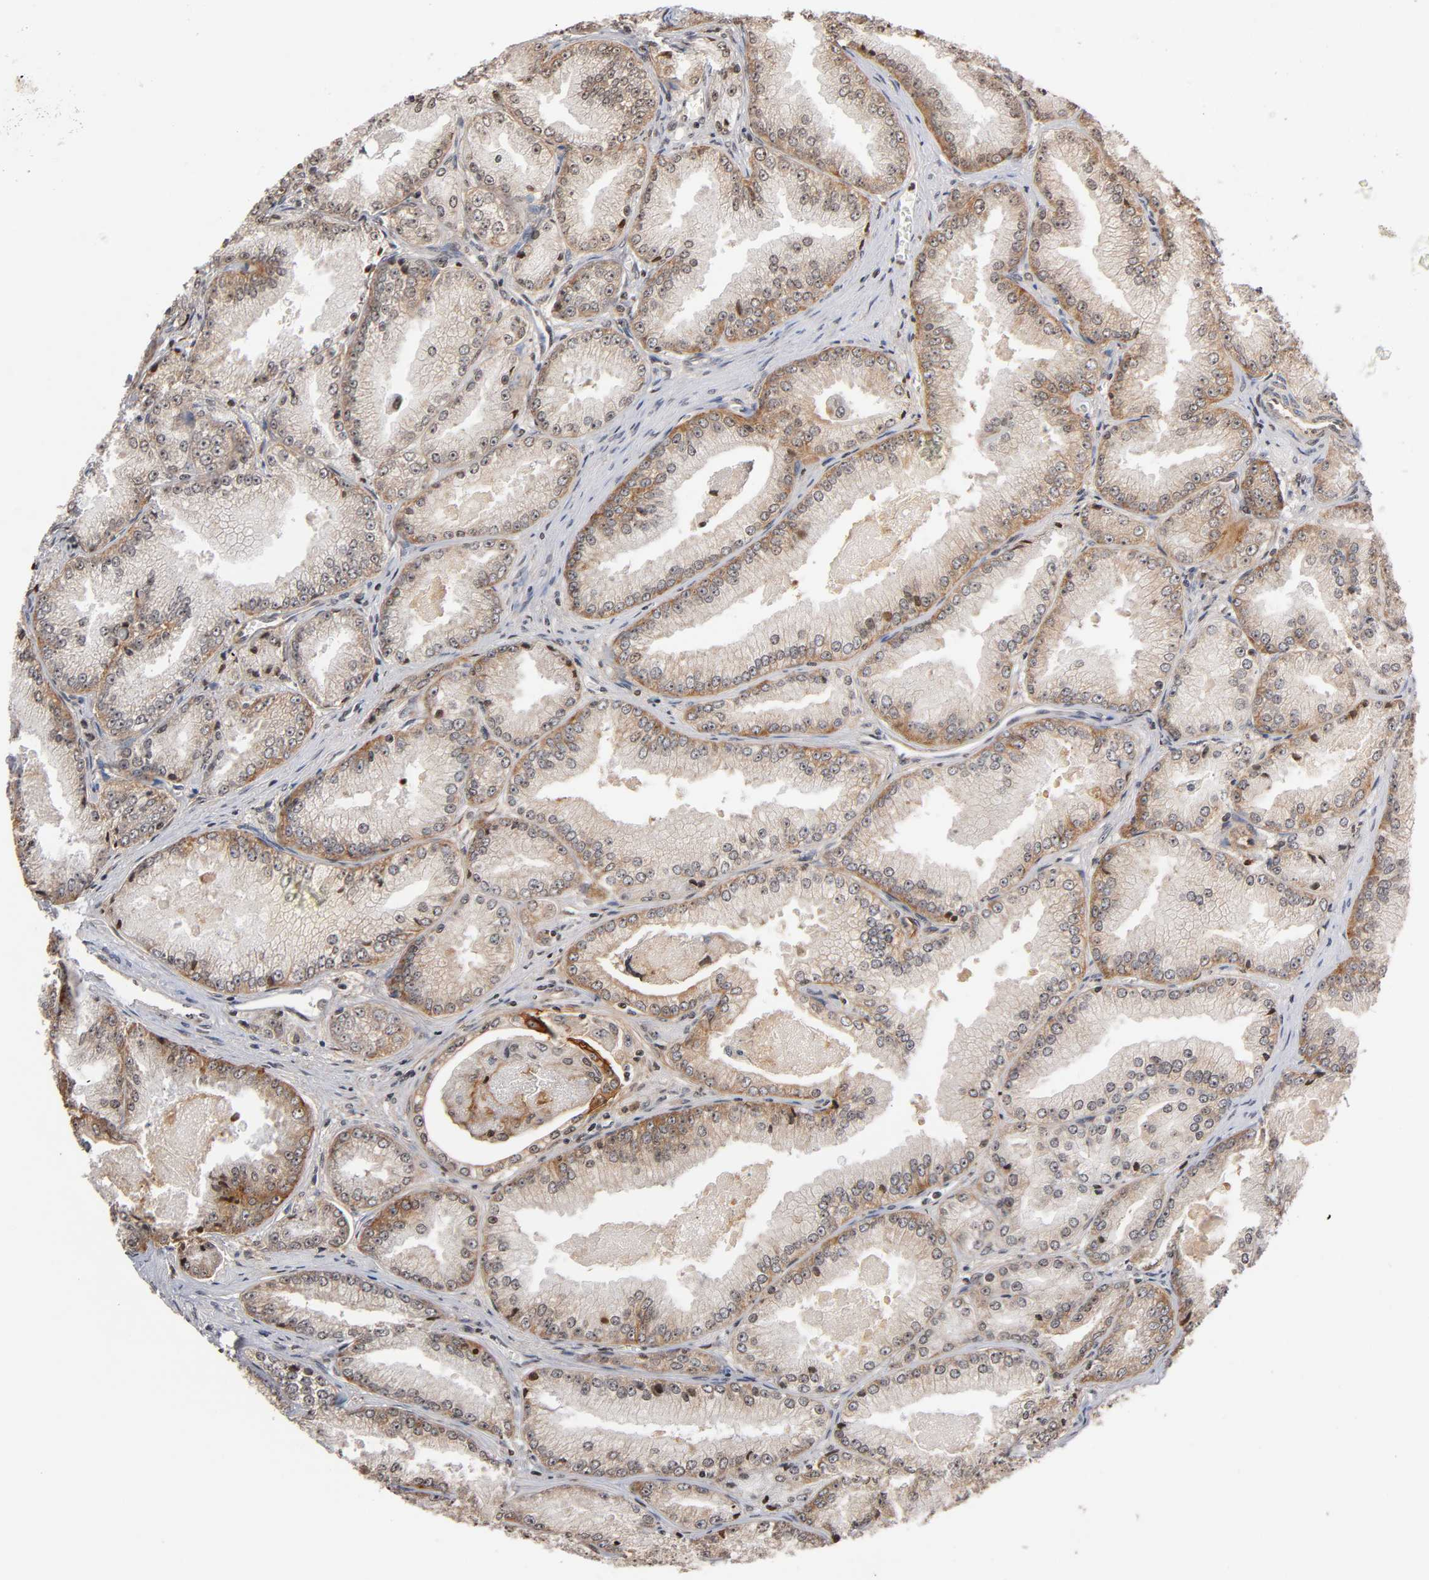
{"staining": {"intensity": "weak", "quantity": ">75%", "location": "cytoplasmic/membranous"}, "tissue": "prostate cancer", "cell_type": "Tumor cells", "image_type": "cancer", "snomed": [{"axis": "morphology", "description": "Adenocarcinoma, High grade"}, {"axis": "topography", "description": "Prostate"}], "caption": "Human prostate high-grade adenocarcinoma stained for a protein (brown) demonstrates weak cytoplasmic/membranous positive positivity in approximately >75% of tumor cells.", "gene": "ITGAV", "patient": {"sex": "male", "age": 61}}